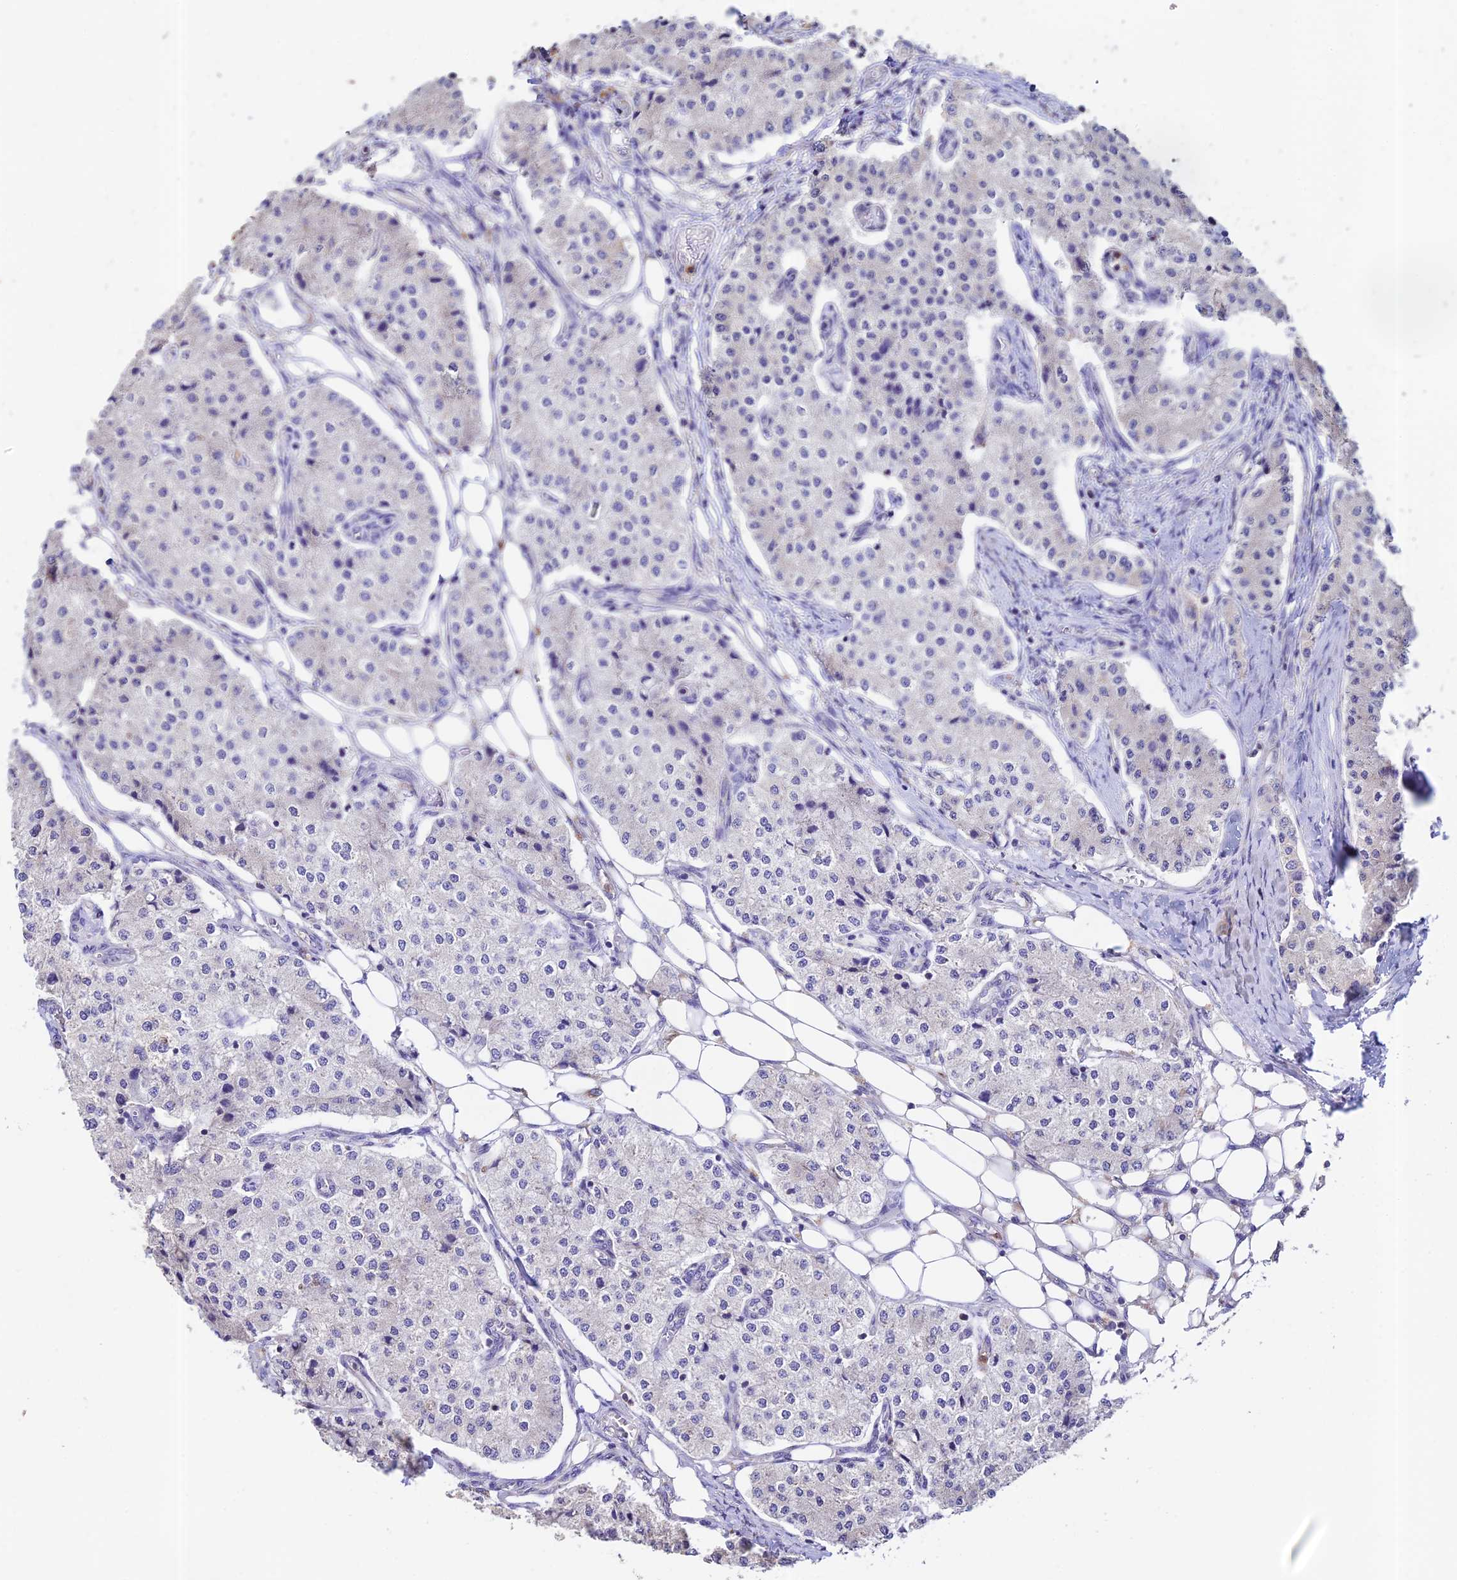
{"staining": {"intensity": "negative", "quantity": "none", "location": "none"}, "tissue": "carcinoid", "cell_type": "Tumor cells", "image_type": "cancer", "snomed": [{"axis": "morphology", "description": "Carcinoid, malignant, NOS"}, {"axis": "topography", "description": "Colon"}], "caption": "Tumor cells show no significant protein staining in carcinoid.", "gene": "EMC3", "patient": {"sex": "female", "age": 52}}